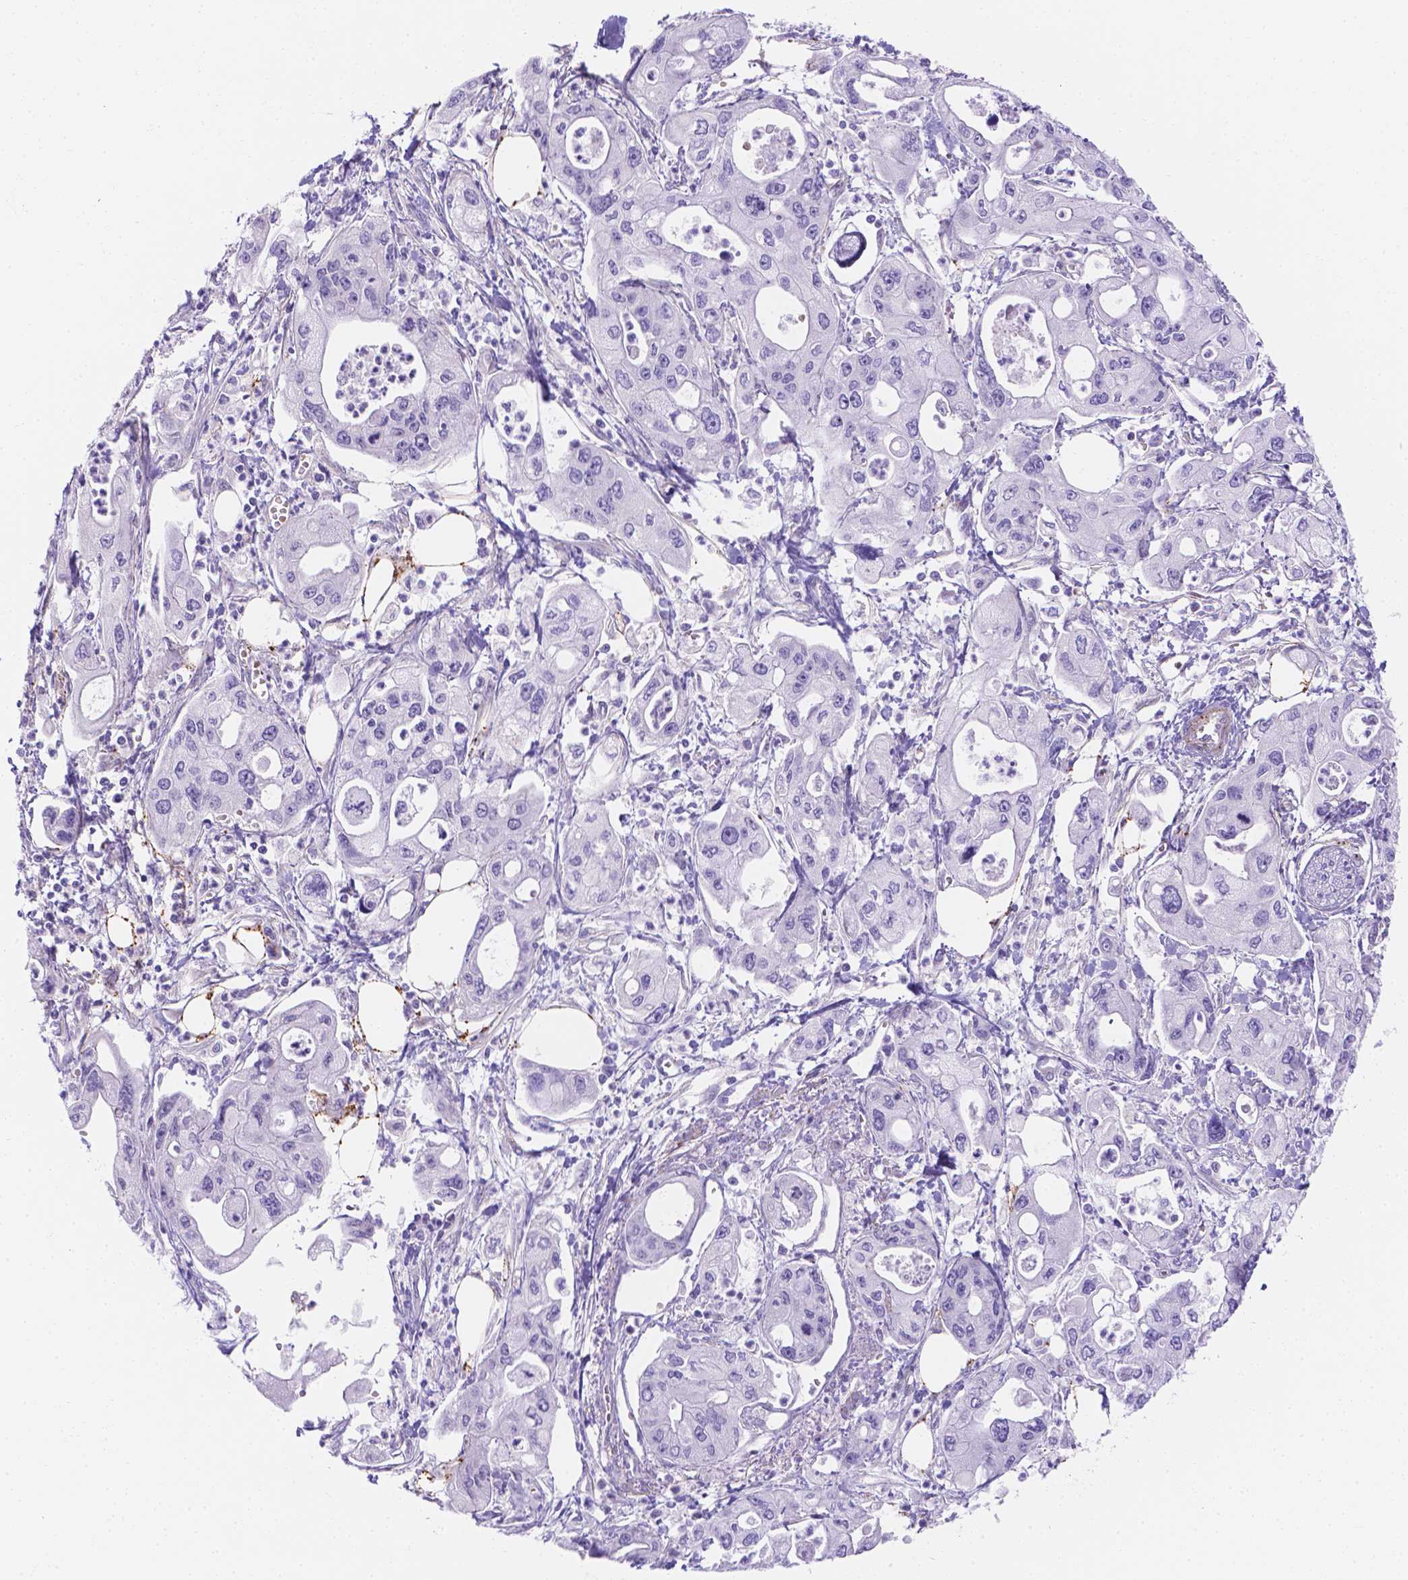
{"staining": {"intensity": "negative", "quantity": "none", "location": "none"}, "tissue": "pancreatic cancer", "cell_type": "Tumor cells", "image_type": "cancer", "snomed": [{"axis": "morphology", "description": "Adenocarcinoma, NOS"}, {"axis": "topography", "description": "Pancreas"}], "caption": "IHC of pancreatic cancer (adenocarcinoma) demonstrates no positivity in tumor cells. (DAB (3,3'-diaminobenzidine) immunohistochemistry (IHC) visualized using brightfield microscopy, high magnification).", "gene": "SLC40A1", "patient": {"sex": "male", "age": 70}}